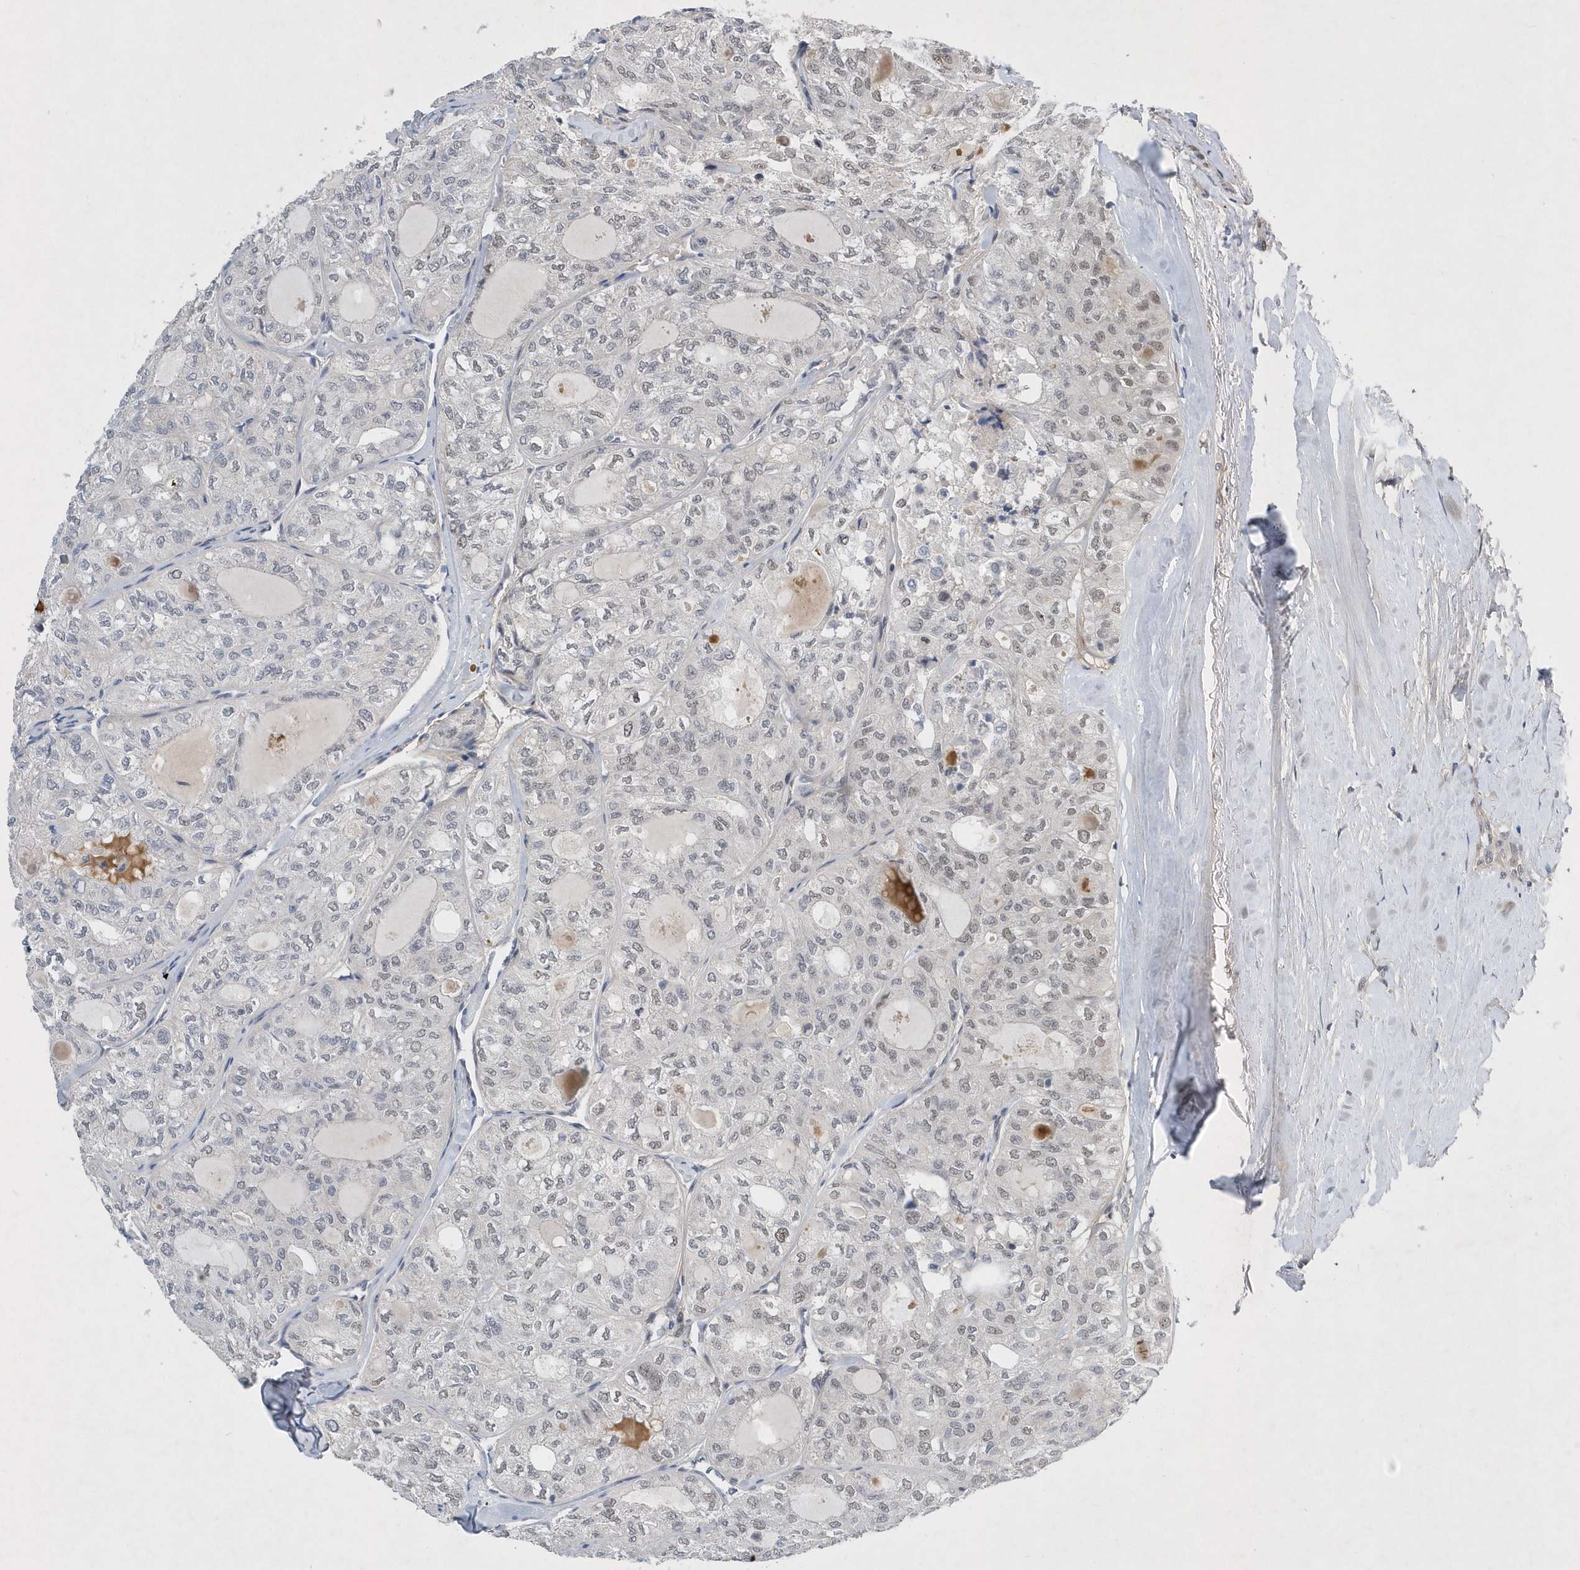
{"staining": {"intensity": "weak", "quantity": "<25%", "location": "nuclear"}, "tissue": "thyroid cancer", "cell_type": "Tumor cells", "image_type": "cancer", "snomed": [{"axis": "morphology", "description": "Follicular adenoma carcinoma, NOS"}, {"axis": "topography", "description": "Thyroid gland"}], "caption": "Protein analysis of thyroid cancer (follicular adenoma carcinoma) exhibits no significant positivity in tumor cells.", "gene": "FAM217A", "patient": {"sex": "male", "age": 75}}